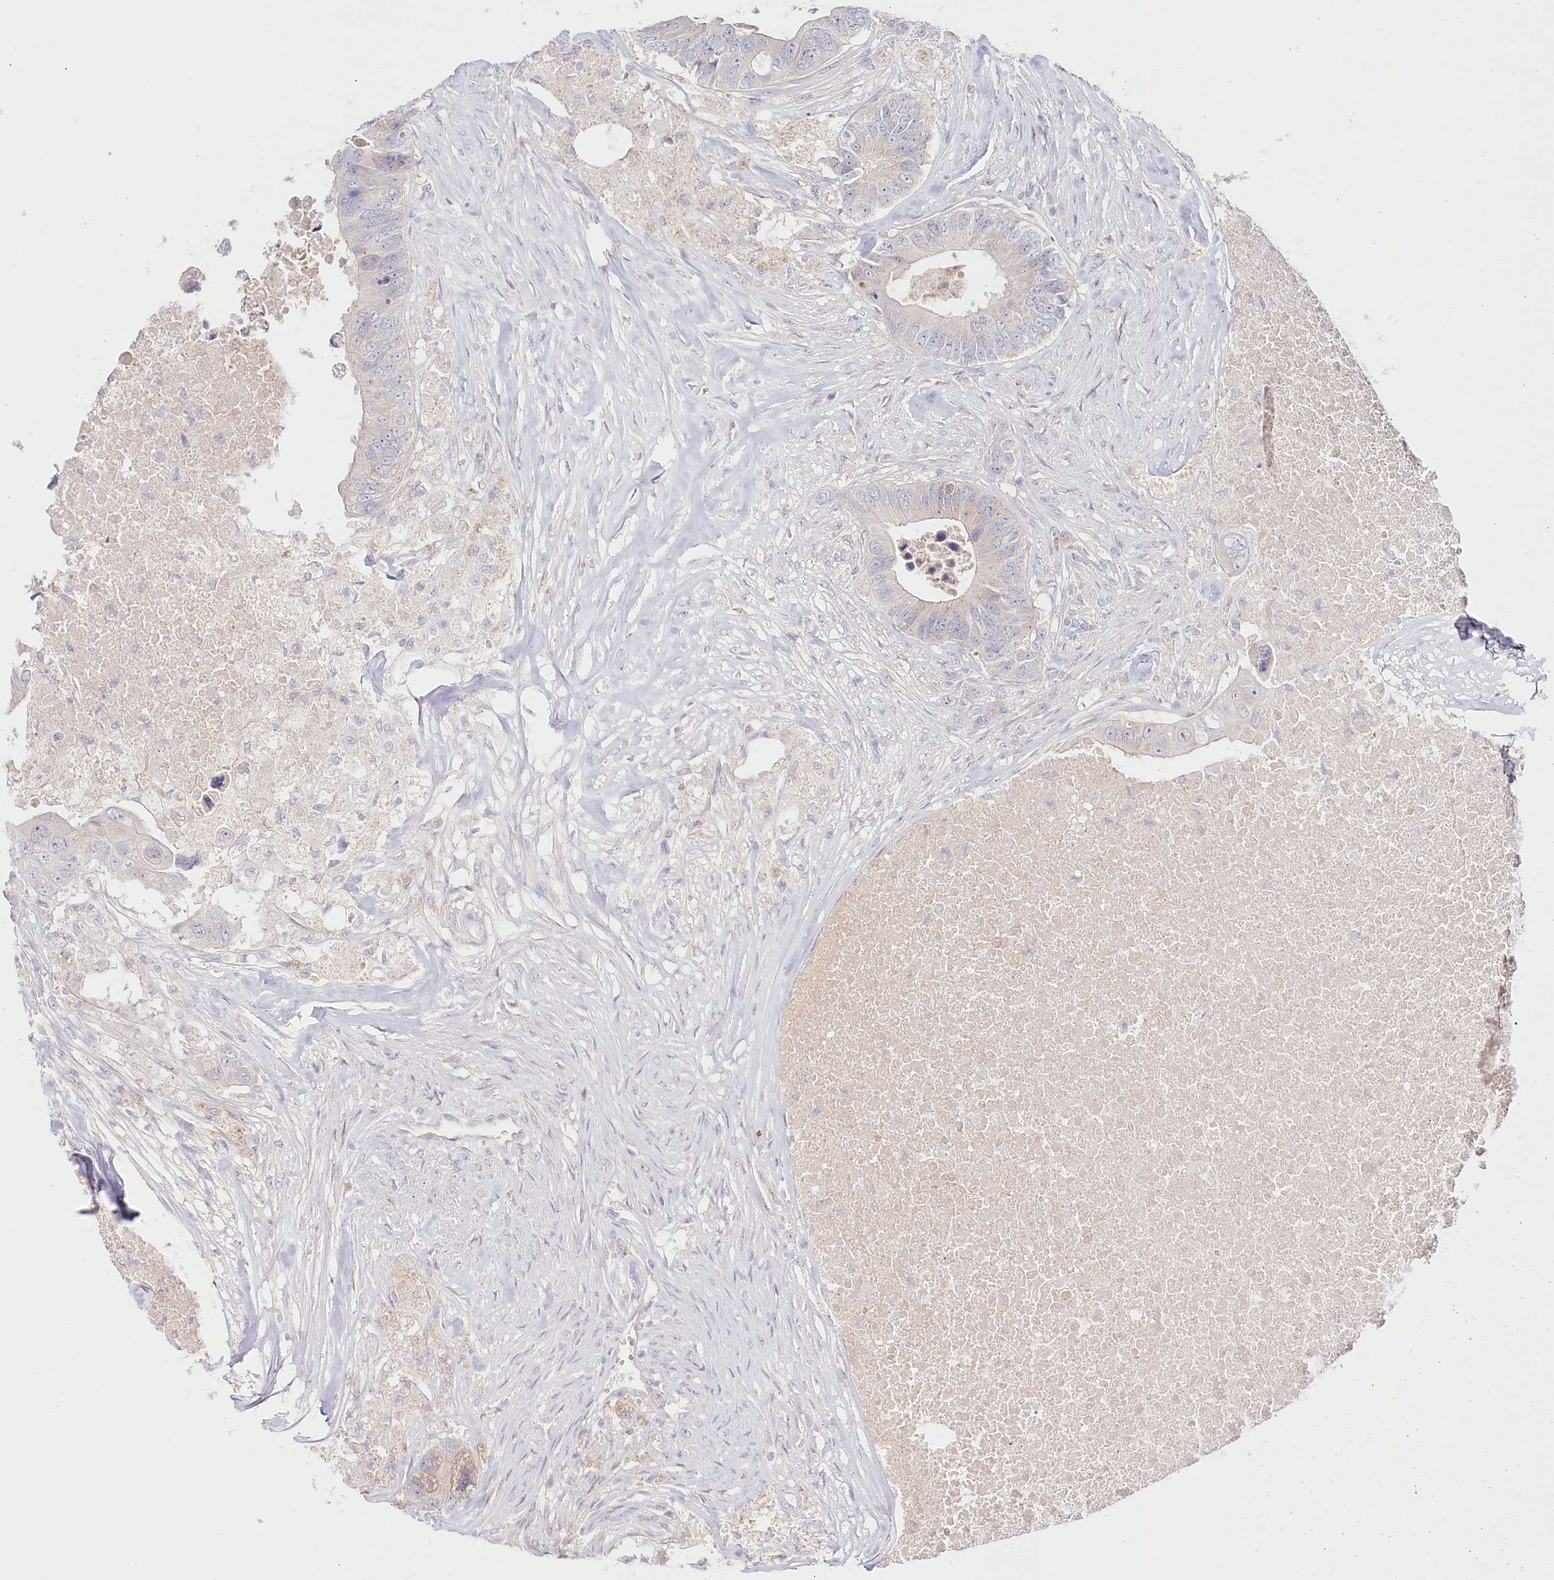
{"staining": {"intensity": "negative", "quantity": "none", "location": "none"}, "tissue": "colorectal cancer", "cell_type": "Tumor cells", "image_type": "cancer", "snomed": [{"axis": "morphology", "description": "Adenocarcinoma, NOS"}, {"axis": "topography", "description": "Colon"}], "caption": "Micrograph shows no protein staining in tumor cells of adenocarcinoma (colorectal) tissue.", "gene": "PSAPL1", "patient": {"sex": "male", "age": 71}}